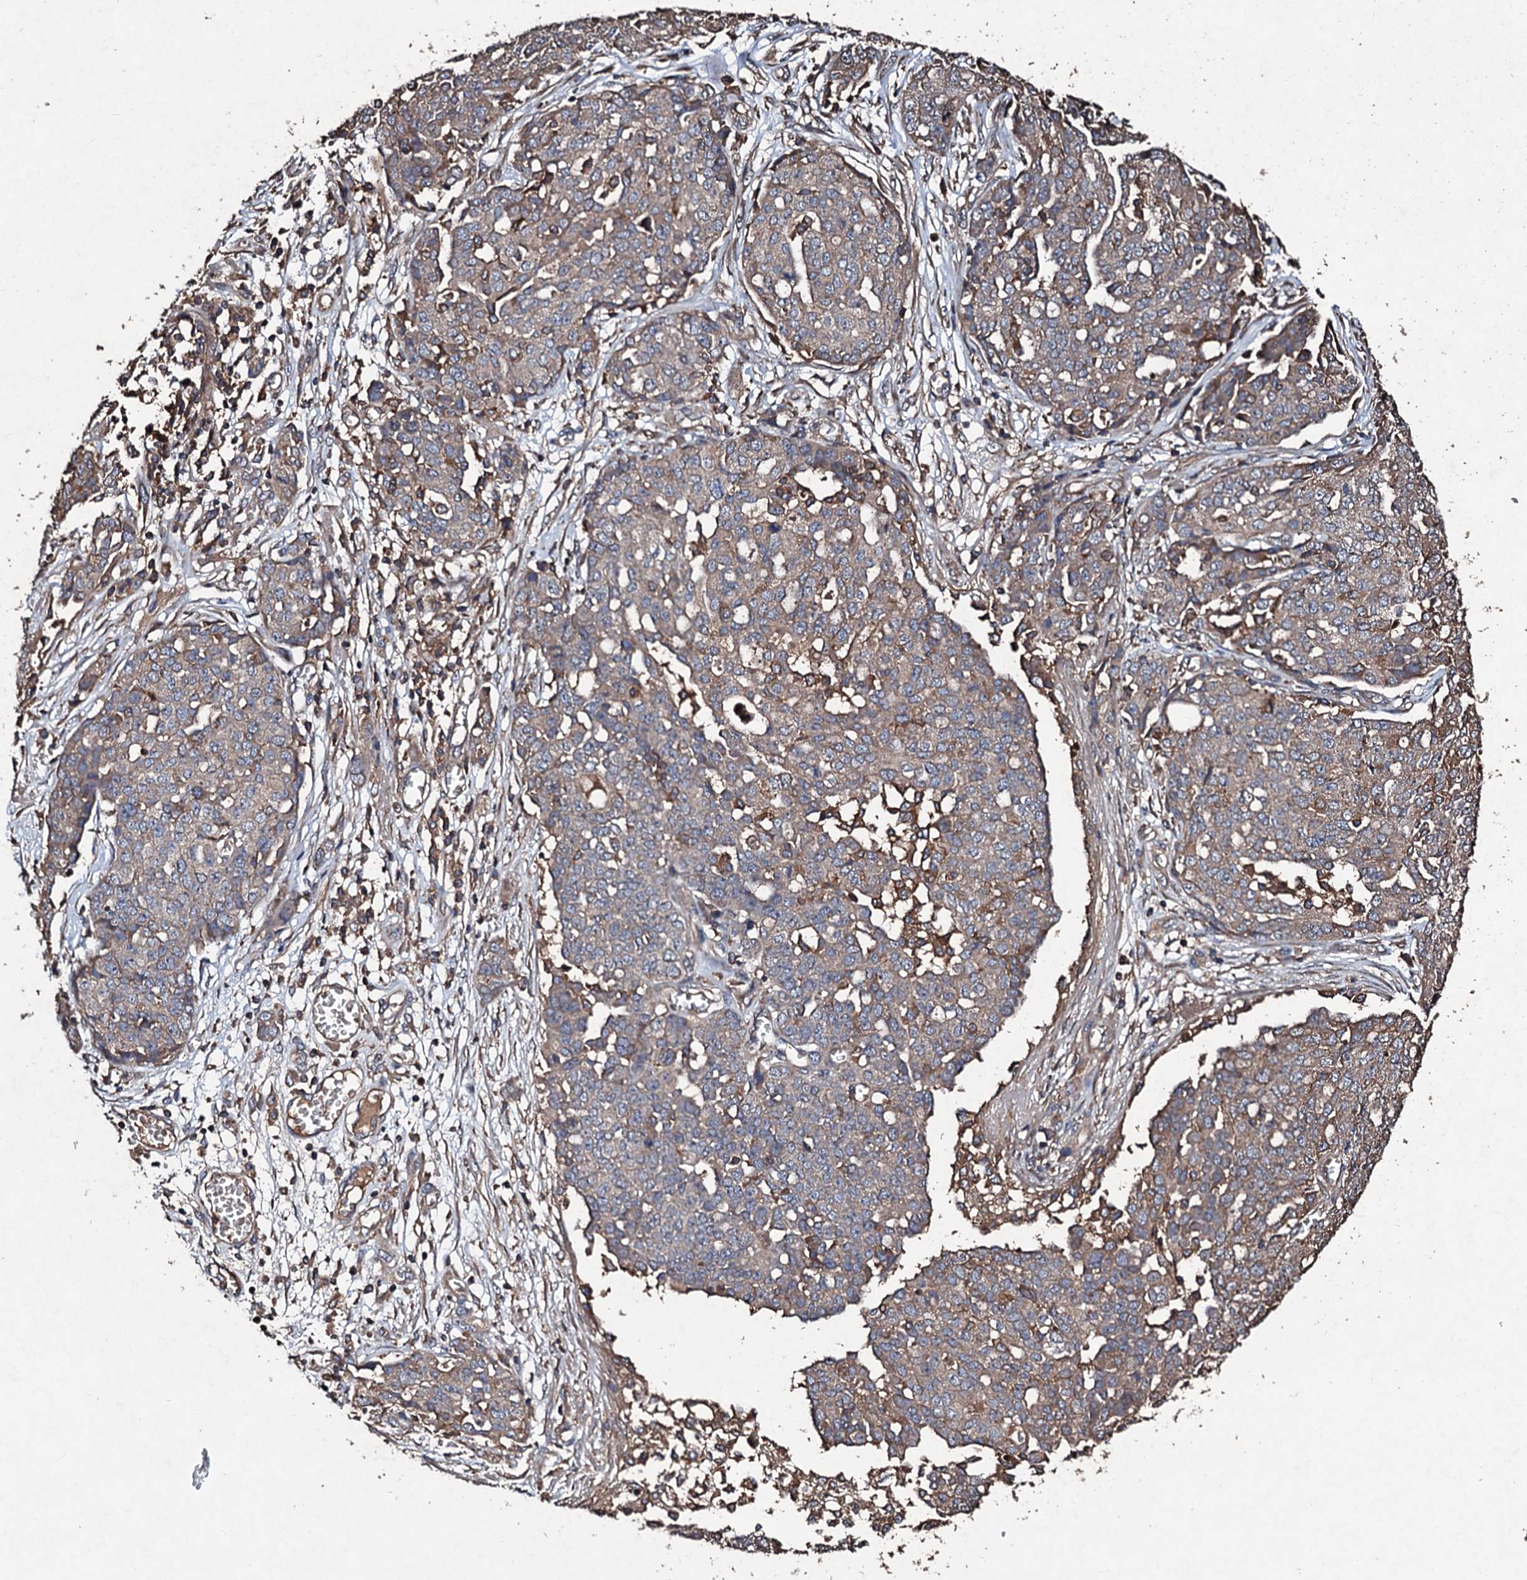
{"staining": {"intensity": "weak", "quantity": "<25%", "location": "cytoplasmic/membranous"}, "tissue": "ovarian cancer", "cell_type": "Tumor cells", "image_type": "cancer", "snomed": [{"axis": "morphology", "description": "Cystadenocarcinoma, serous, NOS"}, {"axis": "topography", "description": "Soft tissue"}, {"axis": "topography", "description": "Ovary"}], "caption": "There is no significant expression in tumor cells of ovarian cancer.", "gene": "KERA", "patient": {"sex": "female", "age": 57}}